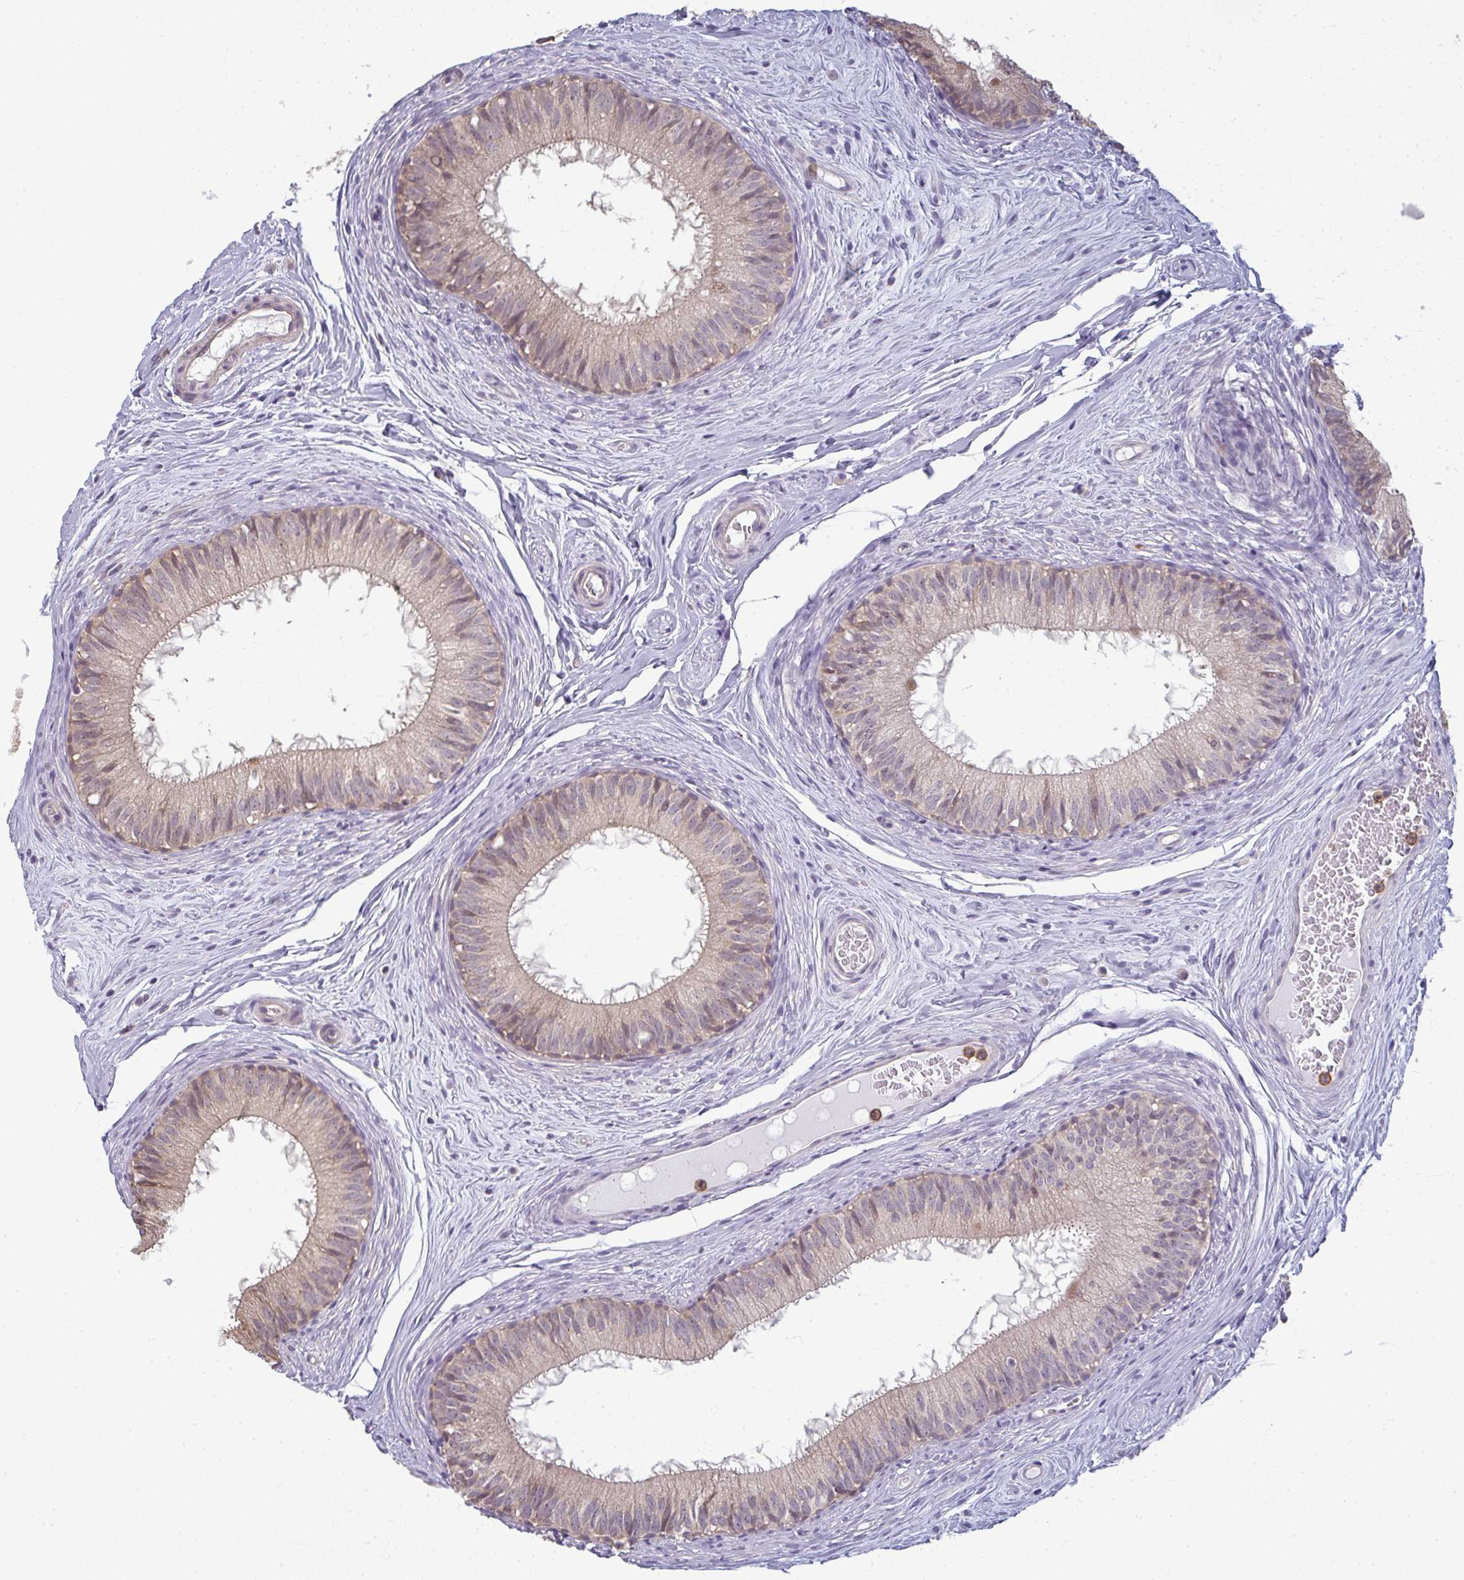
{"staining": {"intensity": "weak", "quantity": "<25%", "location": "cytoplasmic/membranous"}, "tissue": "epididymis", "cell_type": "Glandular cells", "image_type": "normal", "snomed": [{"axis": "morphology", "description": "Normal tissue, NOS"}, {"axis": "topography", "description": "Epididymis"}], "caption": "This is a histopathology image of immunohistochemistry (IHC) staining of unremarkable epididymis, which shows no positivity in glandular cells.", "gene": "CXCR1", "patient": {"sex": "male", "age": 25}}